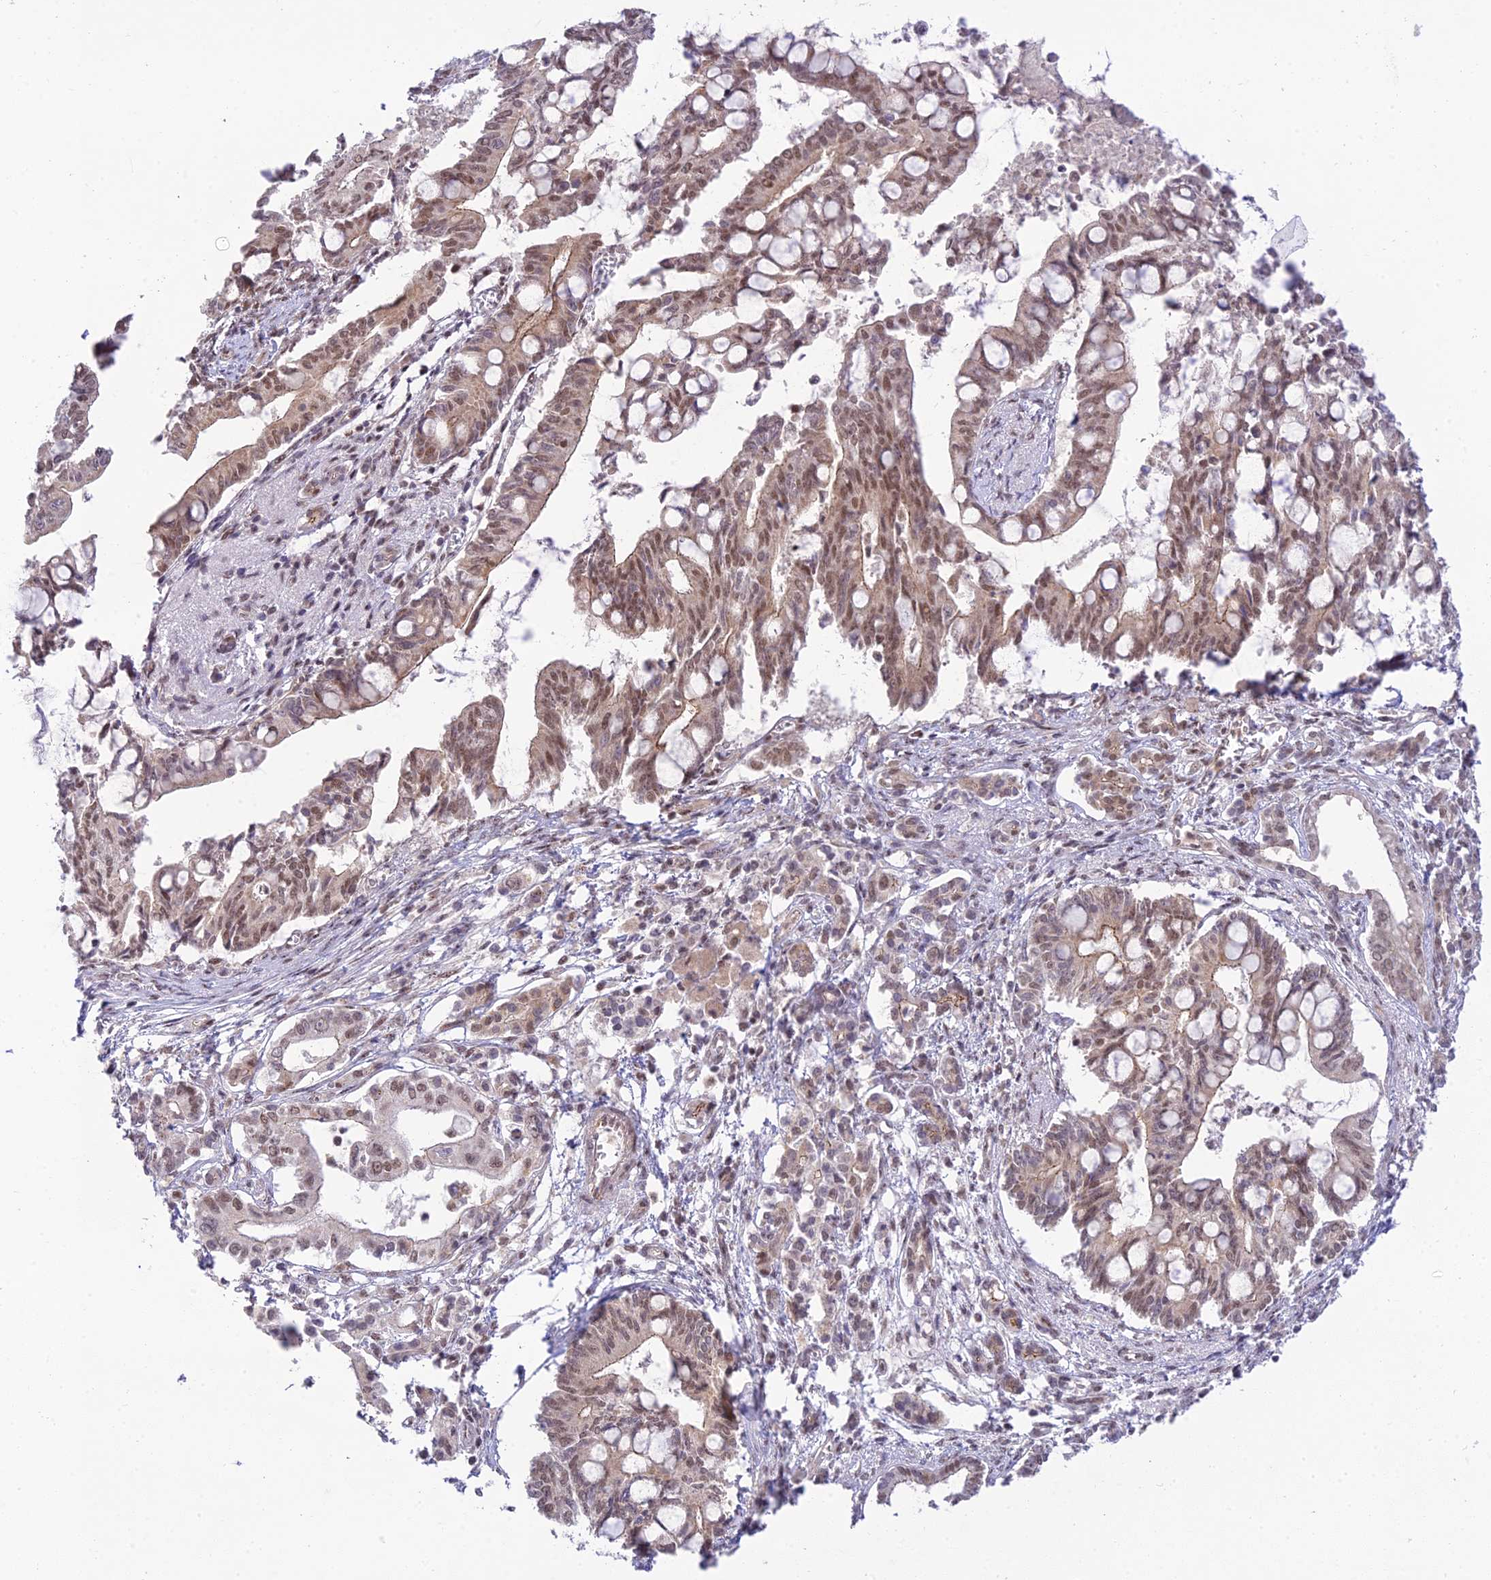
{"staining": {"intensity": "moderate", "quantity": ">75%", "location": "nuclear"}, "tissue": "pancreatic cancer", "cell_type": "Tumor cells", "image_type": "cancer", "snomed": [{"axis": "morphology", "description": "Adenocarcinoma, NOS"}, {"axis": "topography", "description": "Pancreas"}], "caption": "Protein staining reveals moderate nuclear expression in approximately >75% of tumor cells in pancreatic cancer (adenocarcinoma).", "gene": "MICOS13", "patient": {"sex": "male", "age": 68}}